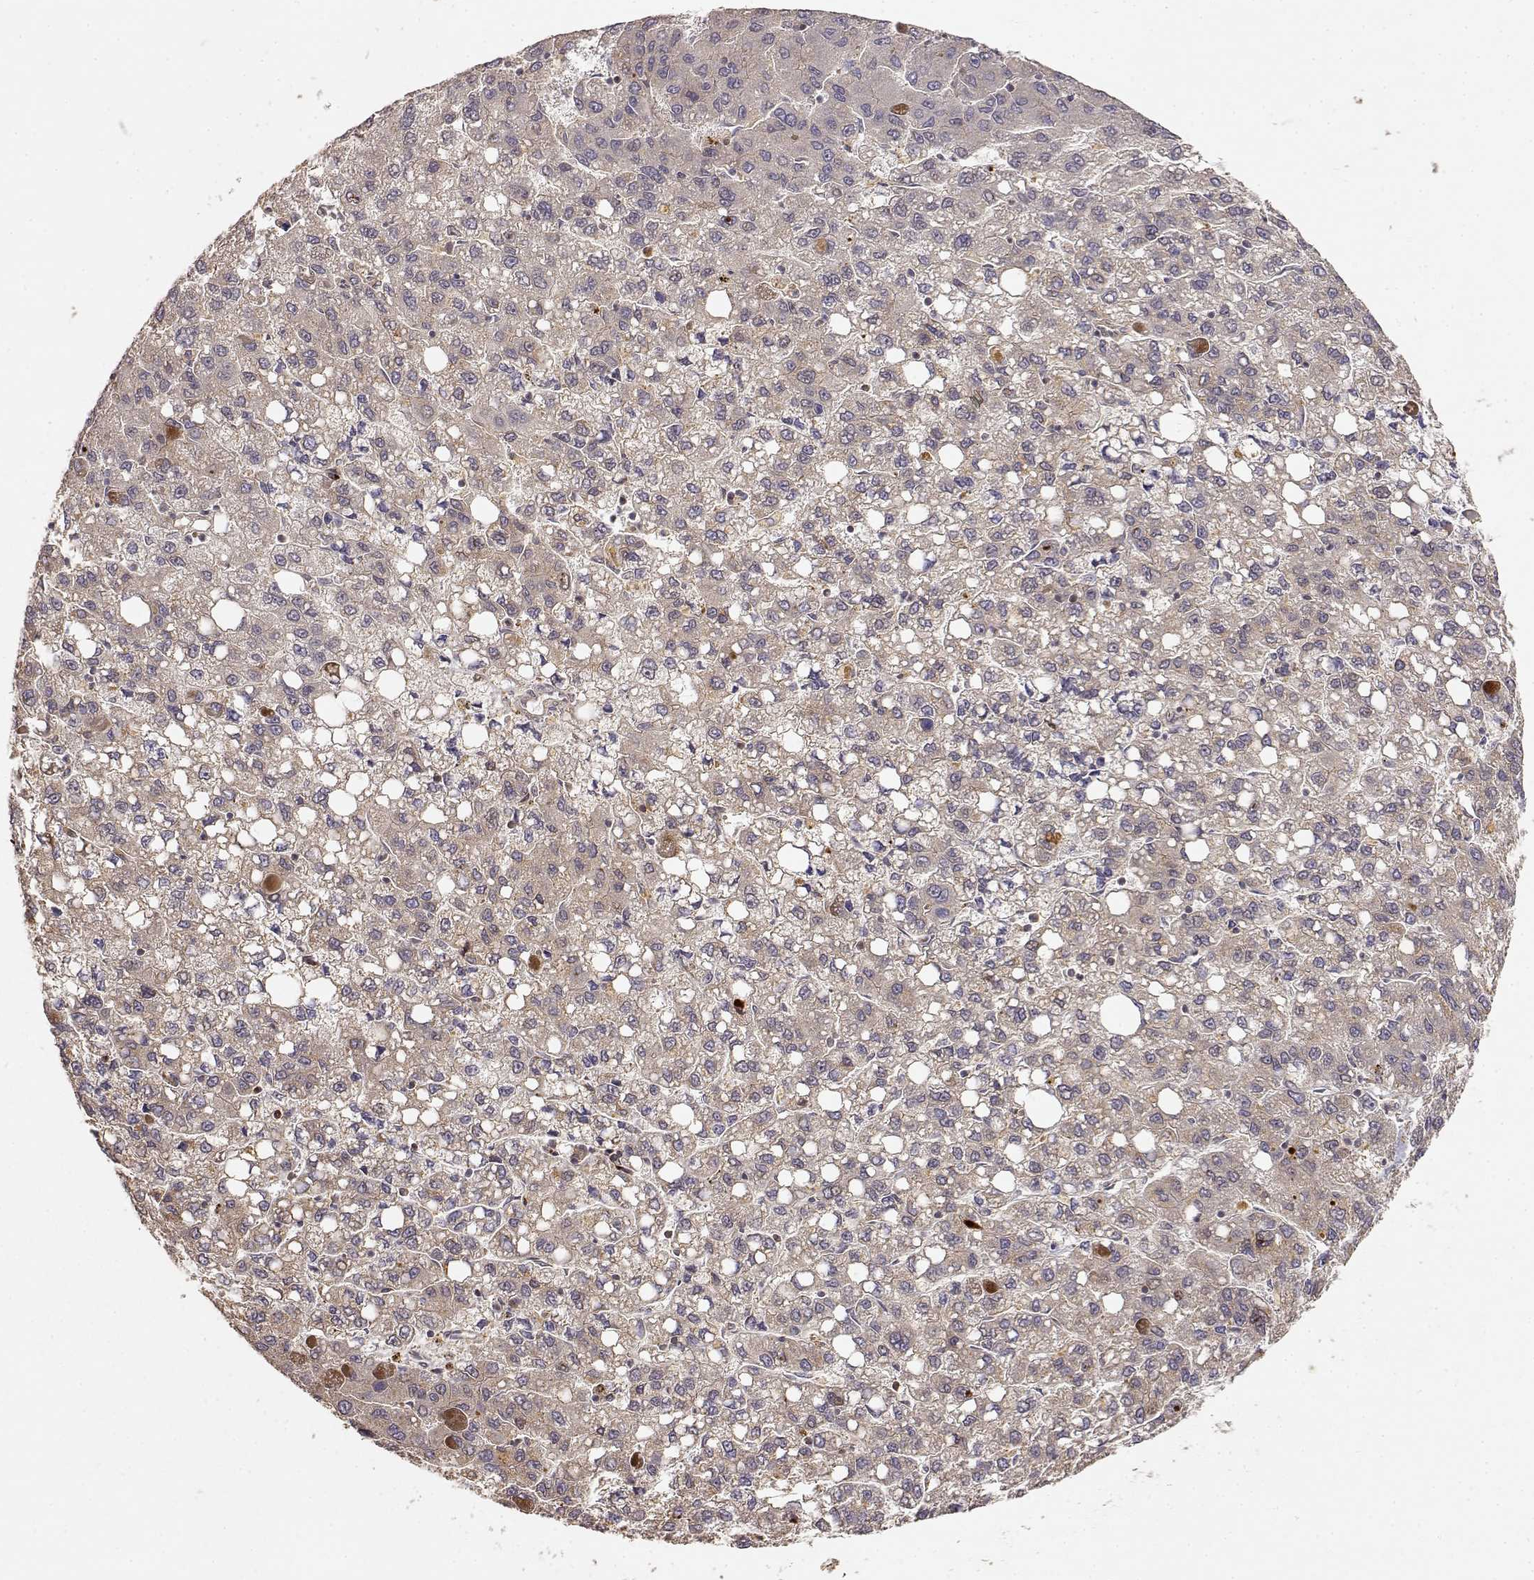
{"staining": {"intensity": "weak", "quantity": ">75%", "location": "cytoplasmic/membranous"}, "tissue": "liver cancer", "cell_type": "Tumor cells", "image_type": "cancer", "snomed": [{"axis": "morphology", "description": "Carcinoma, Hepatocellular, NOS"}, {"axis": "topography", "description": "Liver"}], "caption": "Liver cancer stained for a protein (brown) demonstrates weak cytoplasmic/membranous positive positivity in about >75% of tumor cells.", "gene": "PICK1", "patient": {"sex": "female", "age": 82}}